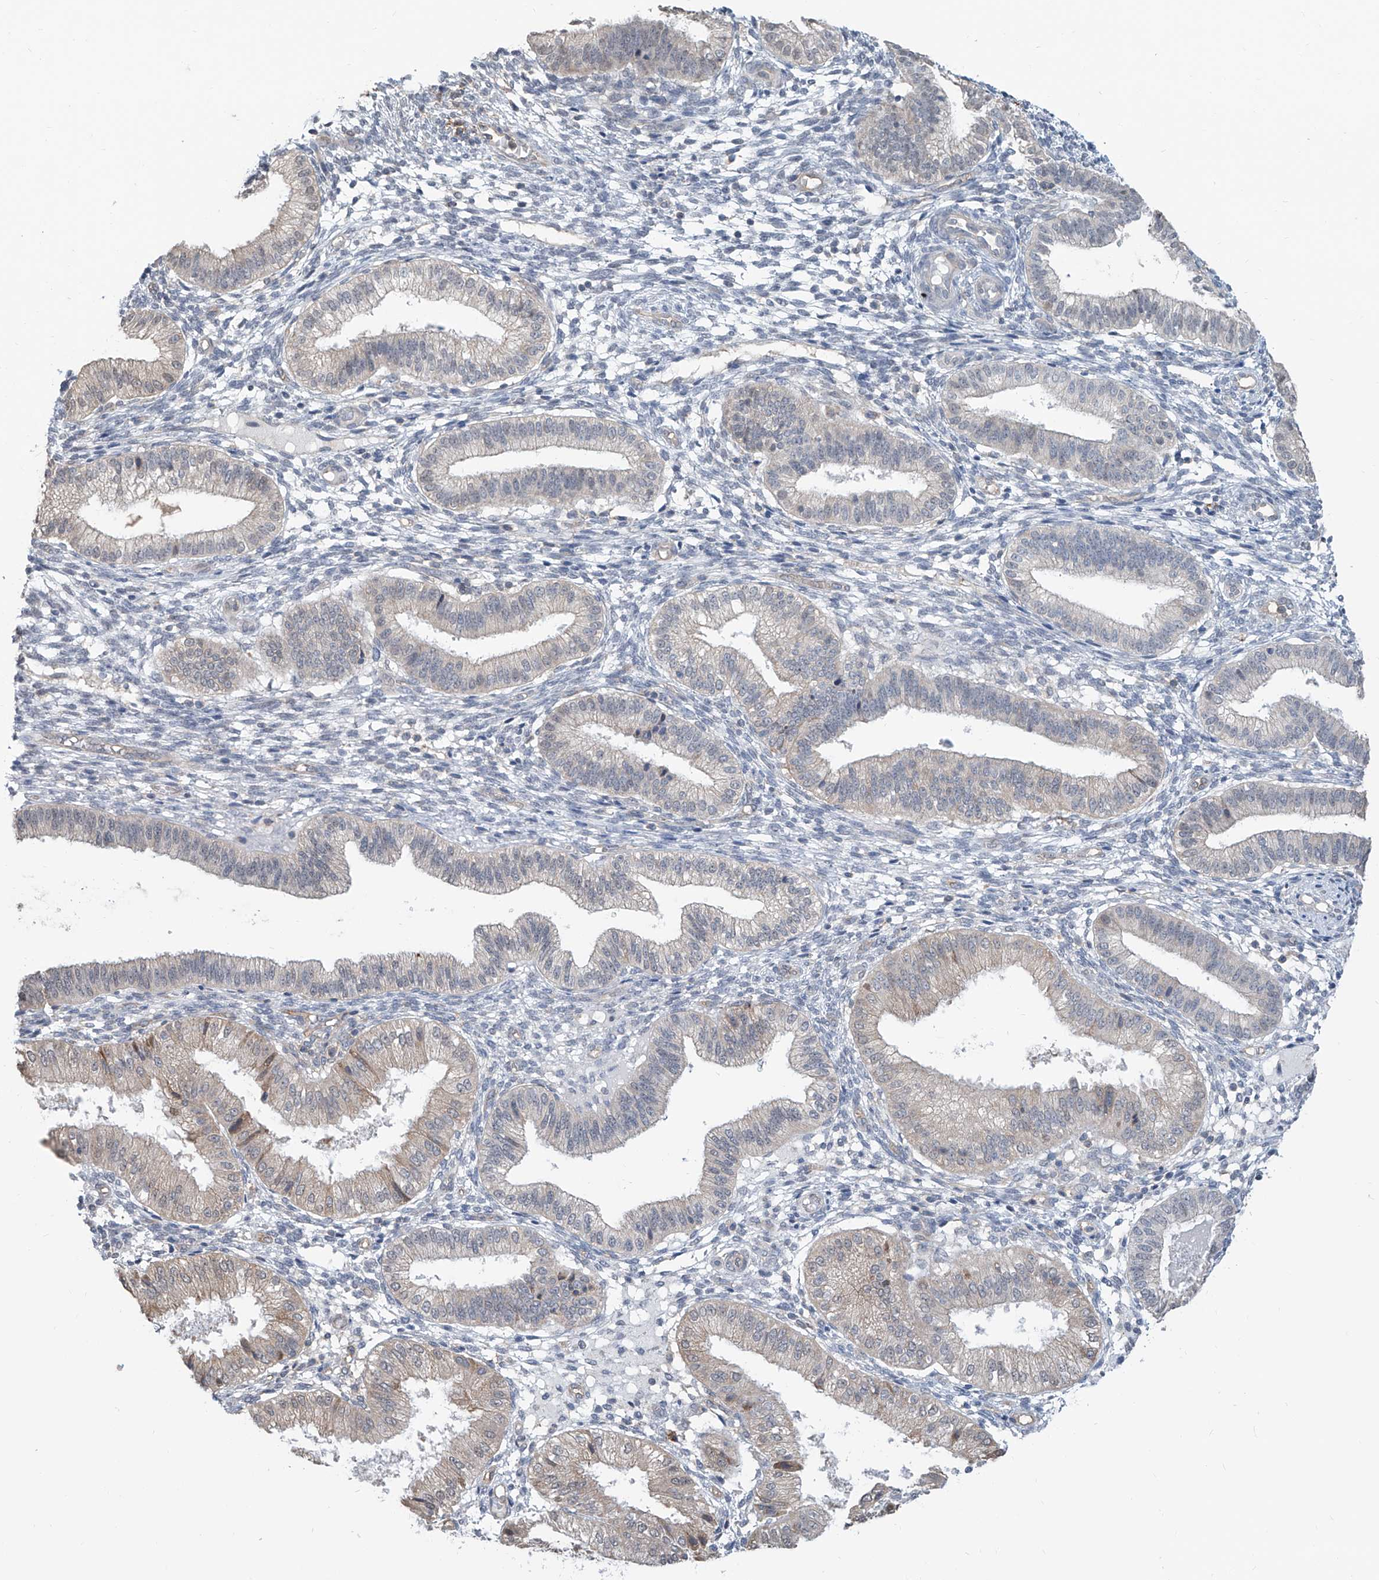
{"staining": {"intensity": "negative", "quantity": "none", "location": "none"}, "tissue": "endometrium", "cell_type": "Cells in endometrial stroma", "image_type": "normal", "snomed": [{"axis": "morphology", "description": "Normal tissue, NOS"}, {"axis": "topography", "description": "Endometrium"}], "caption": "This is a micrograph of immunohistochemistry staining of benign endometrium, which shows no expression in cells in endometrial stroma.", "gene": "KCNK10", "patient": {"sex": "female", "age": 39}}